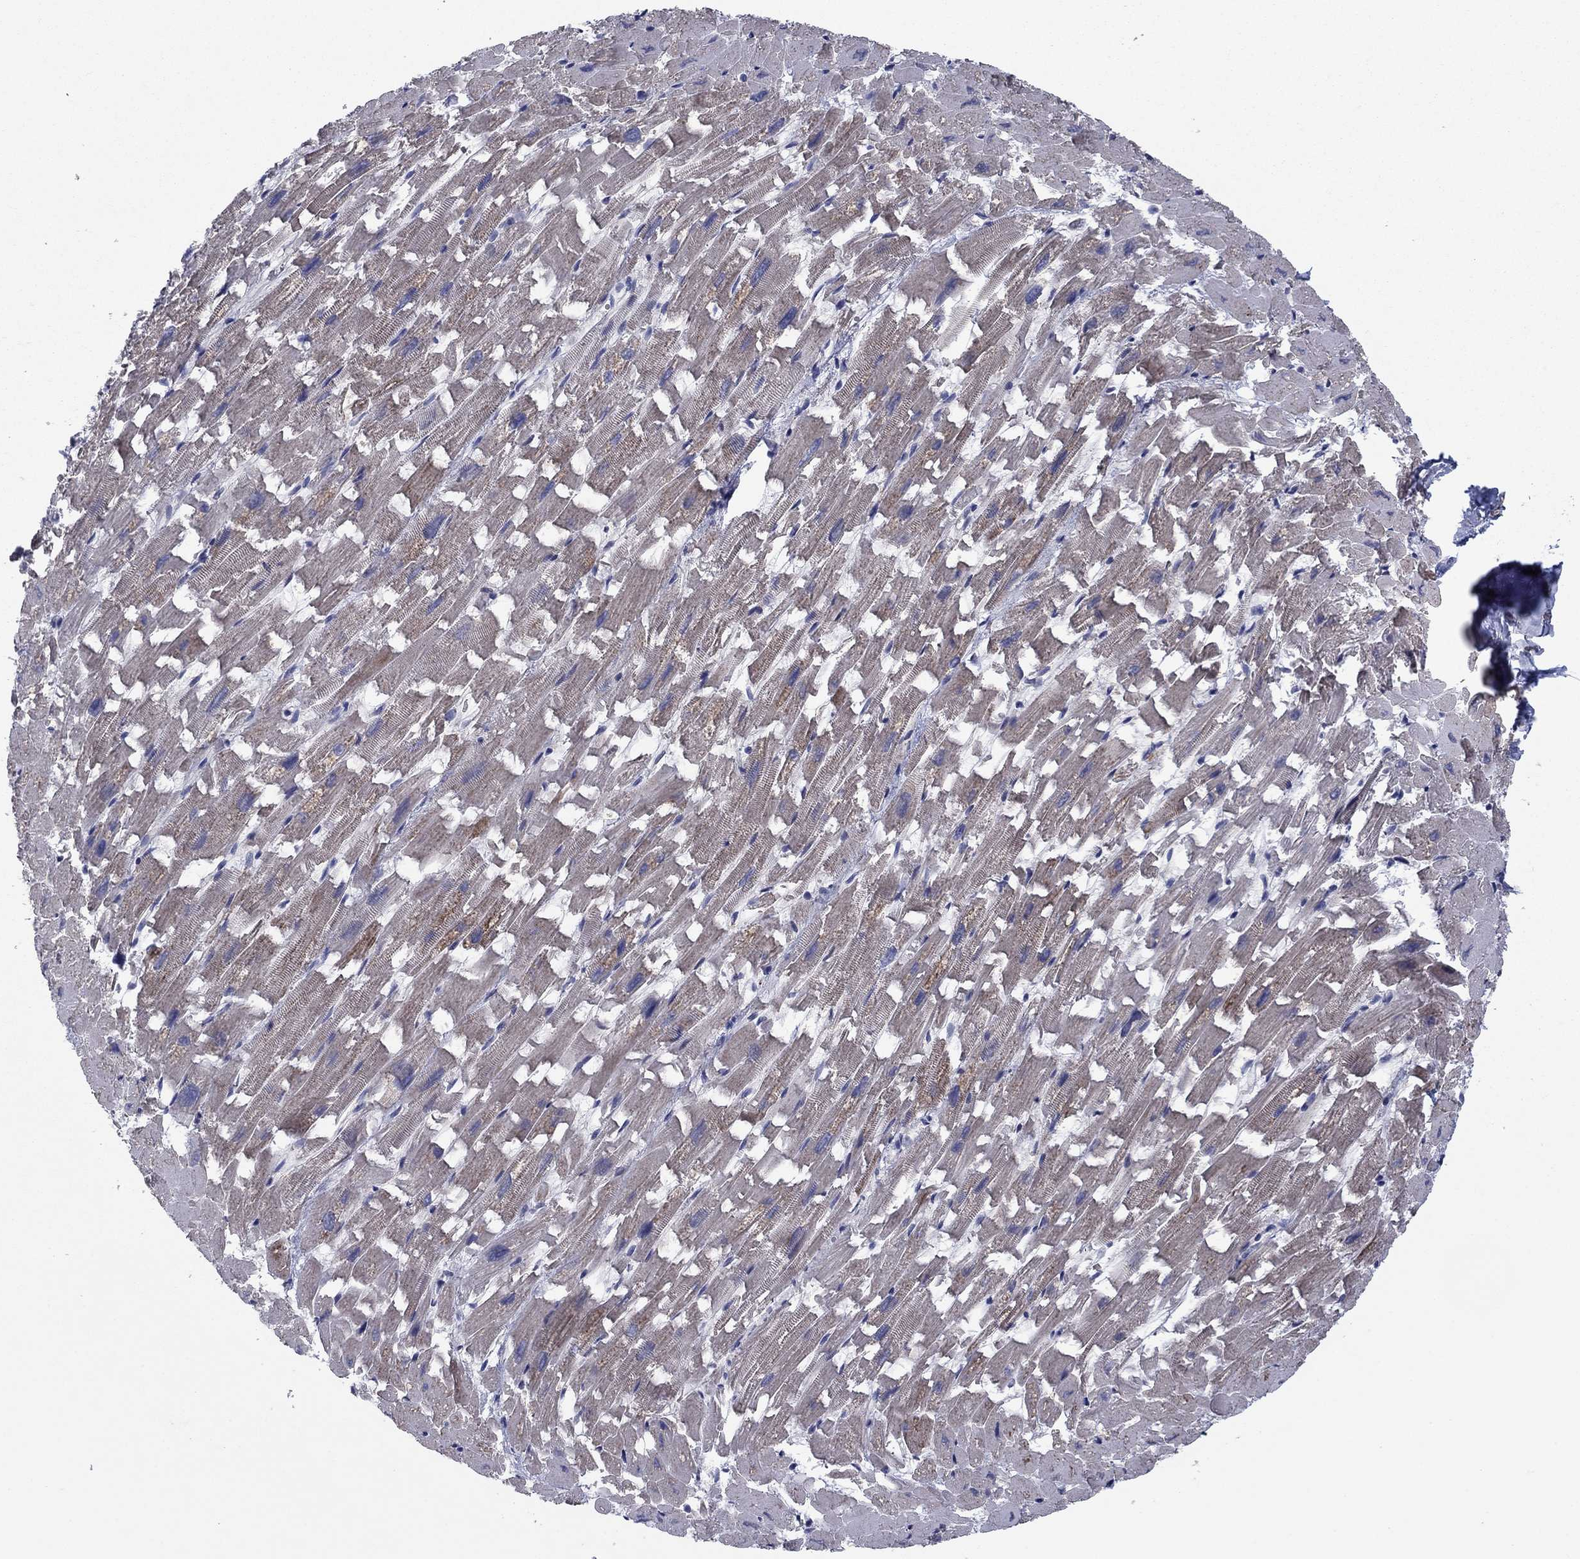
{"staining": {"intensity": "negative", "quantity": "none", "location": "none"}, "tissue": "heart muscle", "cell_type": "Cardiomyocytes", "image_type": "normal", "snomed": [{"axis": "morphology", "description": "Normal tissue, NOS"}, {"axis": "topography", "description": "Heart"}], "caption": "Heart muscle was stained to show a protein in brown. There is no significant staining in cardiomyocytes. The staining is performed using DAB (3,3'-diaminobenzidine) brown chromogen with nuclei counter-stained in using hematoxylin.", "gene": "CDCA5", "patient": {"sex": "female", "age": 64}}